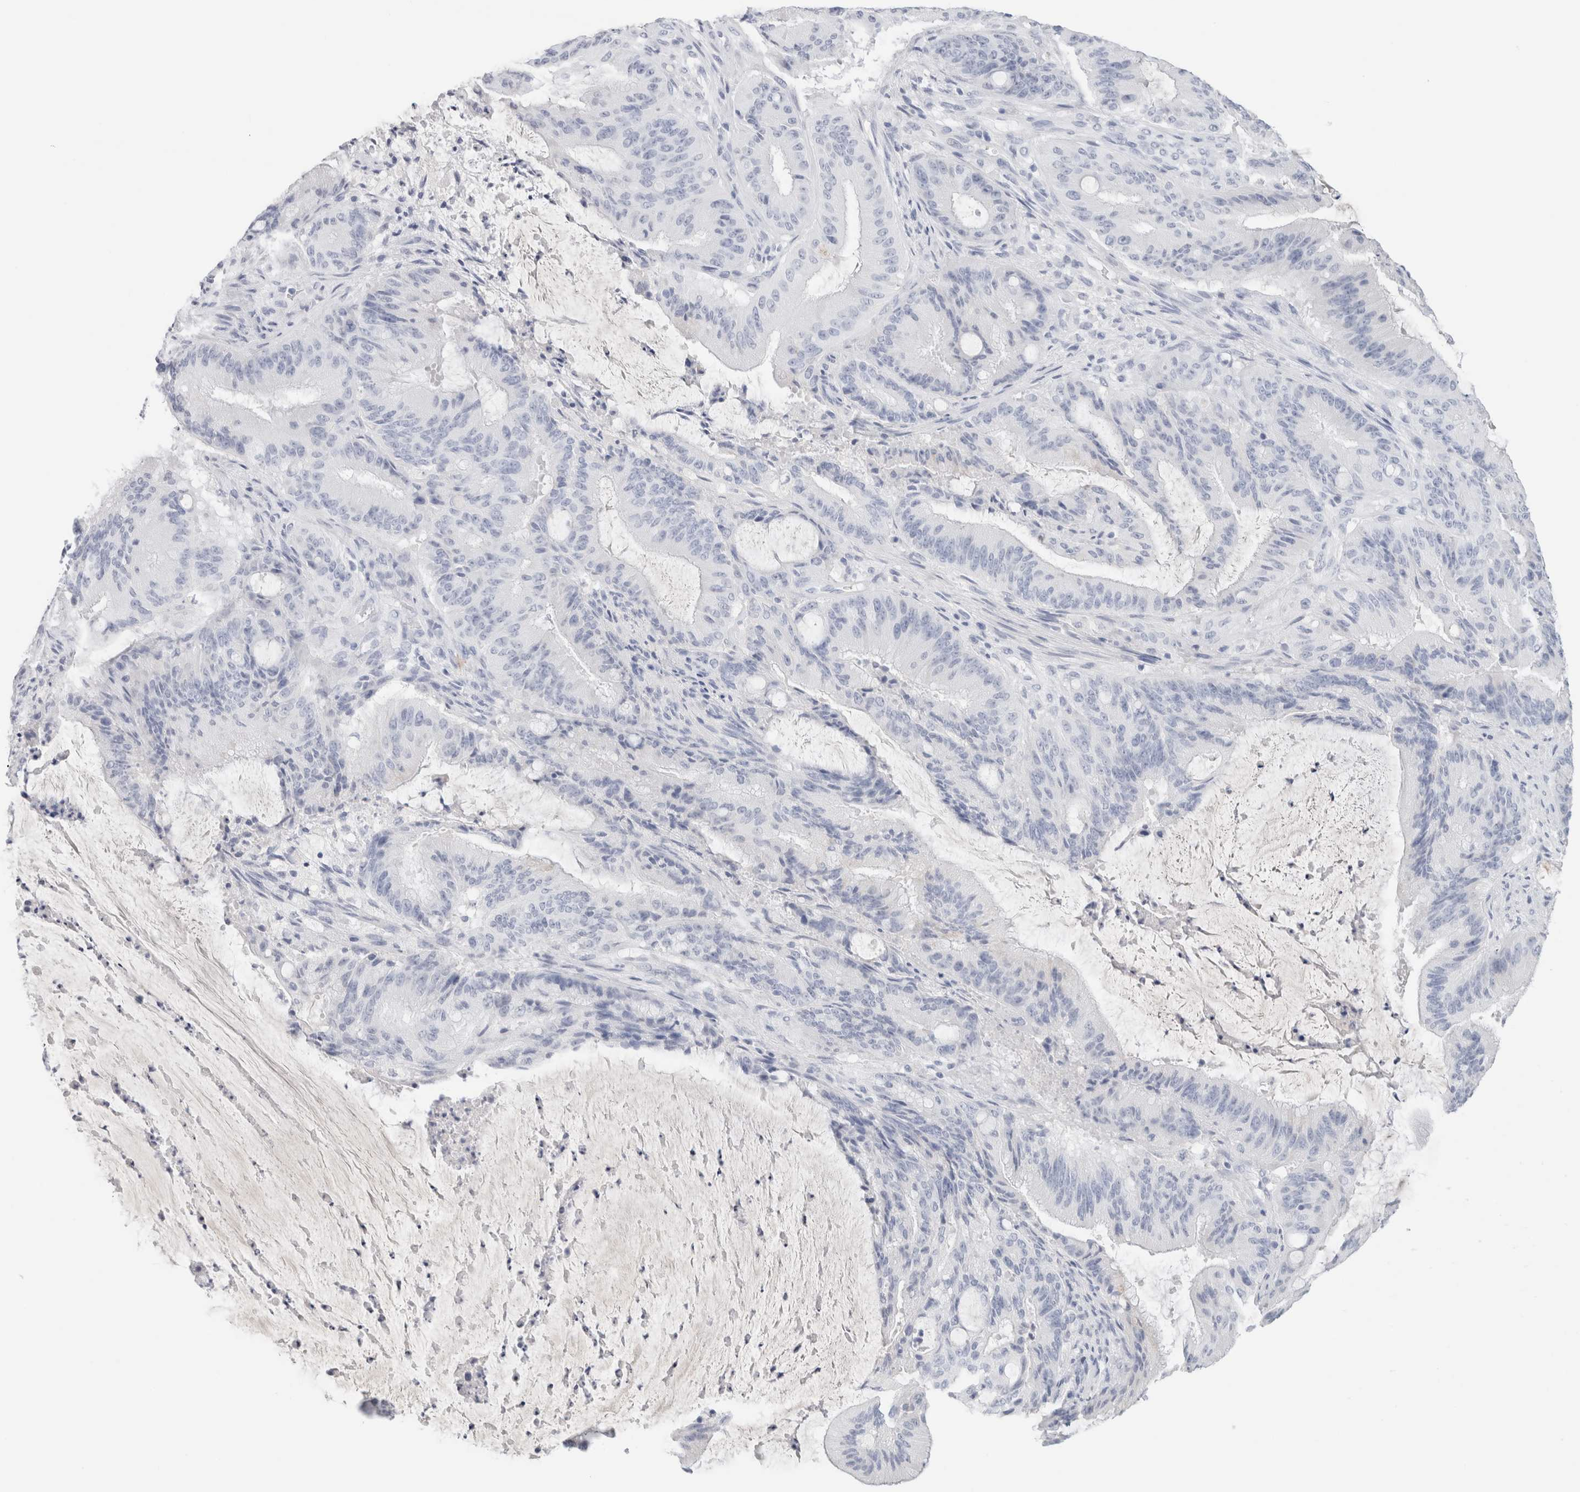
{"staining": {"intensity": "negative", "quantity": "none", "location": "none"}, "tissue": "liver cancer", "cell_type": "Tumor cells", "image_type": "cancer", "snomed": [{"axis": "morphology", "description": "Normal tissue, NOS"}, {"axis": "morphology", "description": "Cholangiocarcinoma"}, {"axis": "topography", "description": "Liver"}, {"axis": "topography", "description": "Peripheral nerve tissue"}], "caption": "This is a histopathology image of immunohistochemistry (IHC) staining of liver cancer, which shows no positivity in tumor cells.", "gene": "IL6", "patient": {"sex": "female", "age": 73}}